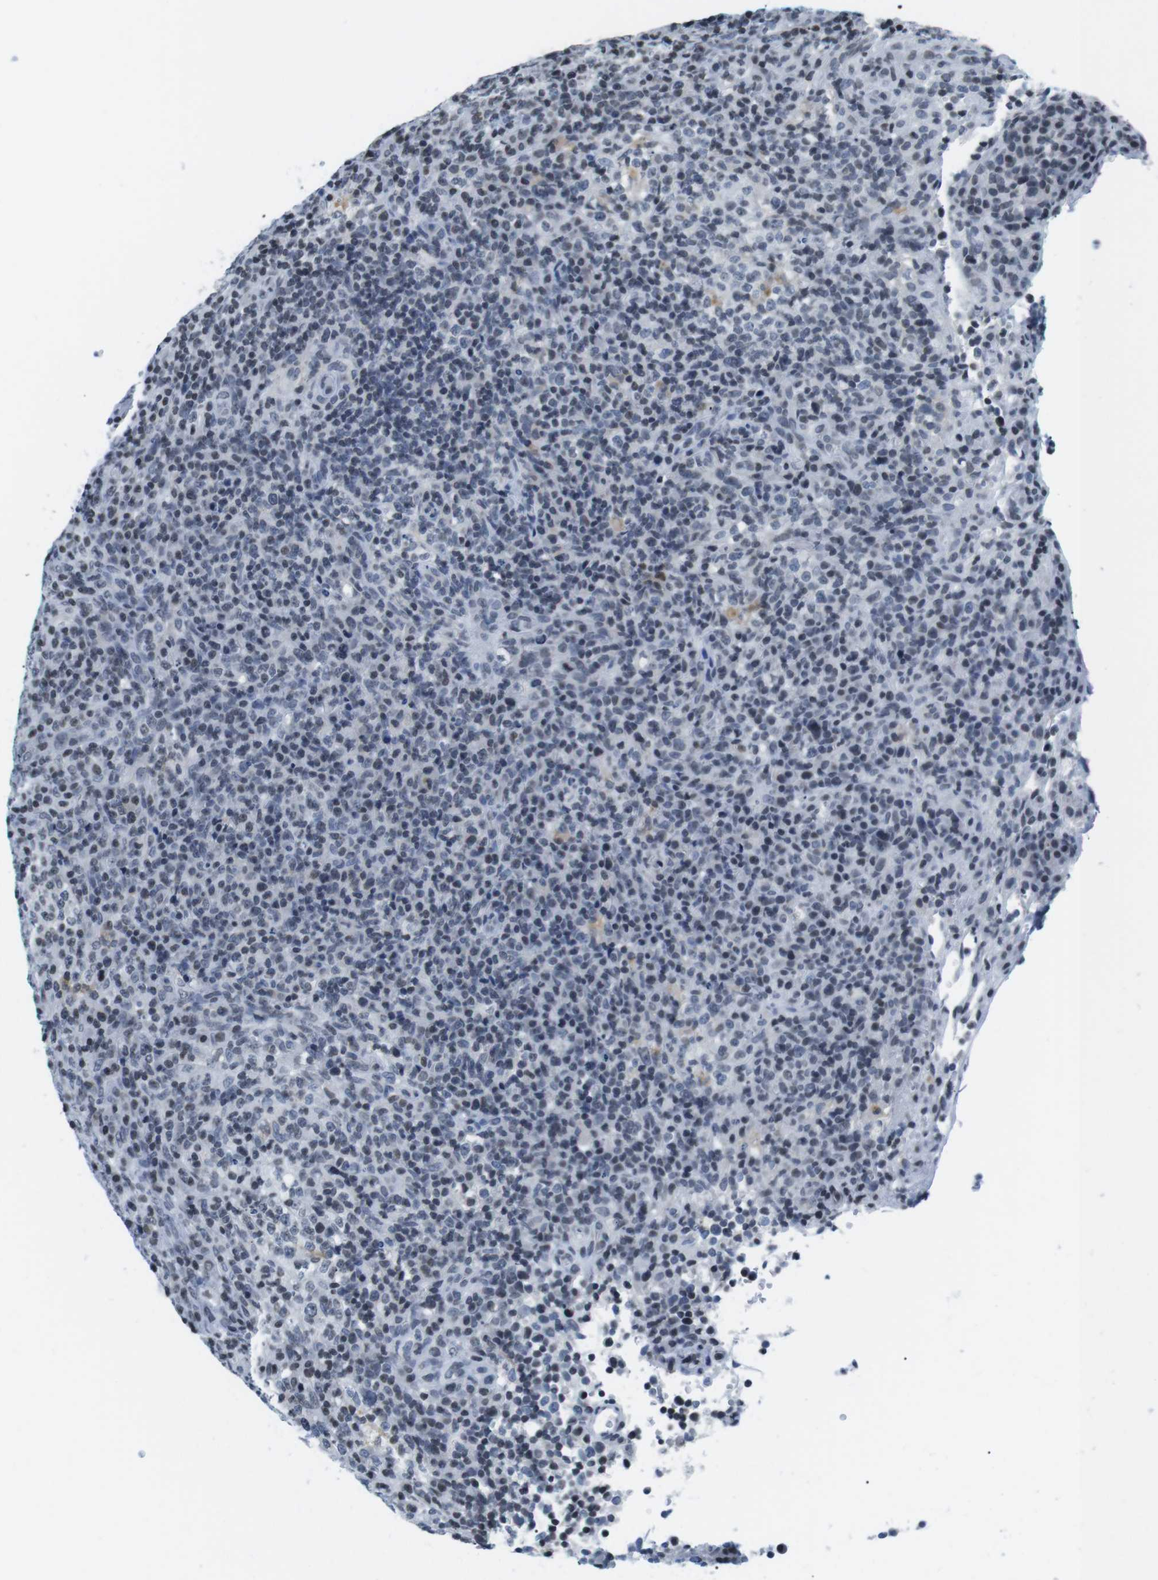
{"staining": {"intensity": "weak", "quantity": "<25%", "location": "nuclear"}, "tissue": "lymphoma", "cell_type": "Tumor cells", "image_type": "cancer", "snomed": [{"axis": "morphology", "description": "Malignant lymphoma, non-Hodgkin's type, High grade"}, {"axis": "topography", "description": "Lymph node"}], "caption": "An IHC image of lymphoma is shown. There is no staining in tumor cells of lymphoma. (DAB (3,3'-diaminobenzidine) immunohistochemistry (IHC) with hematoxylin counter stain).", "gene": "E2F2", "patient": {"sex": "female", "age": 76}}